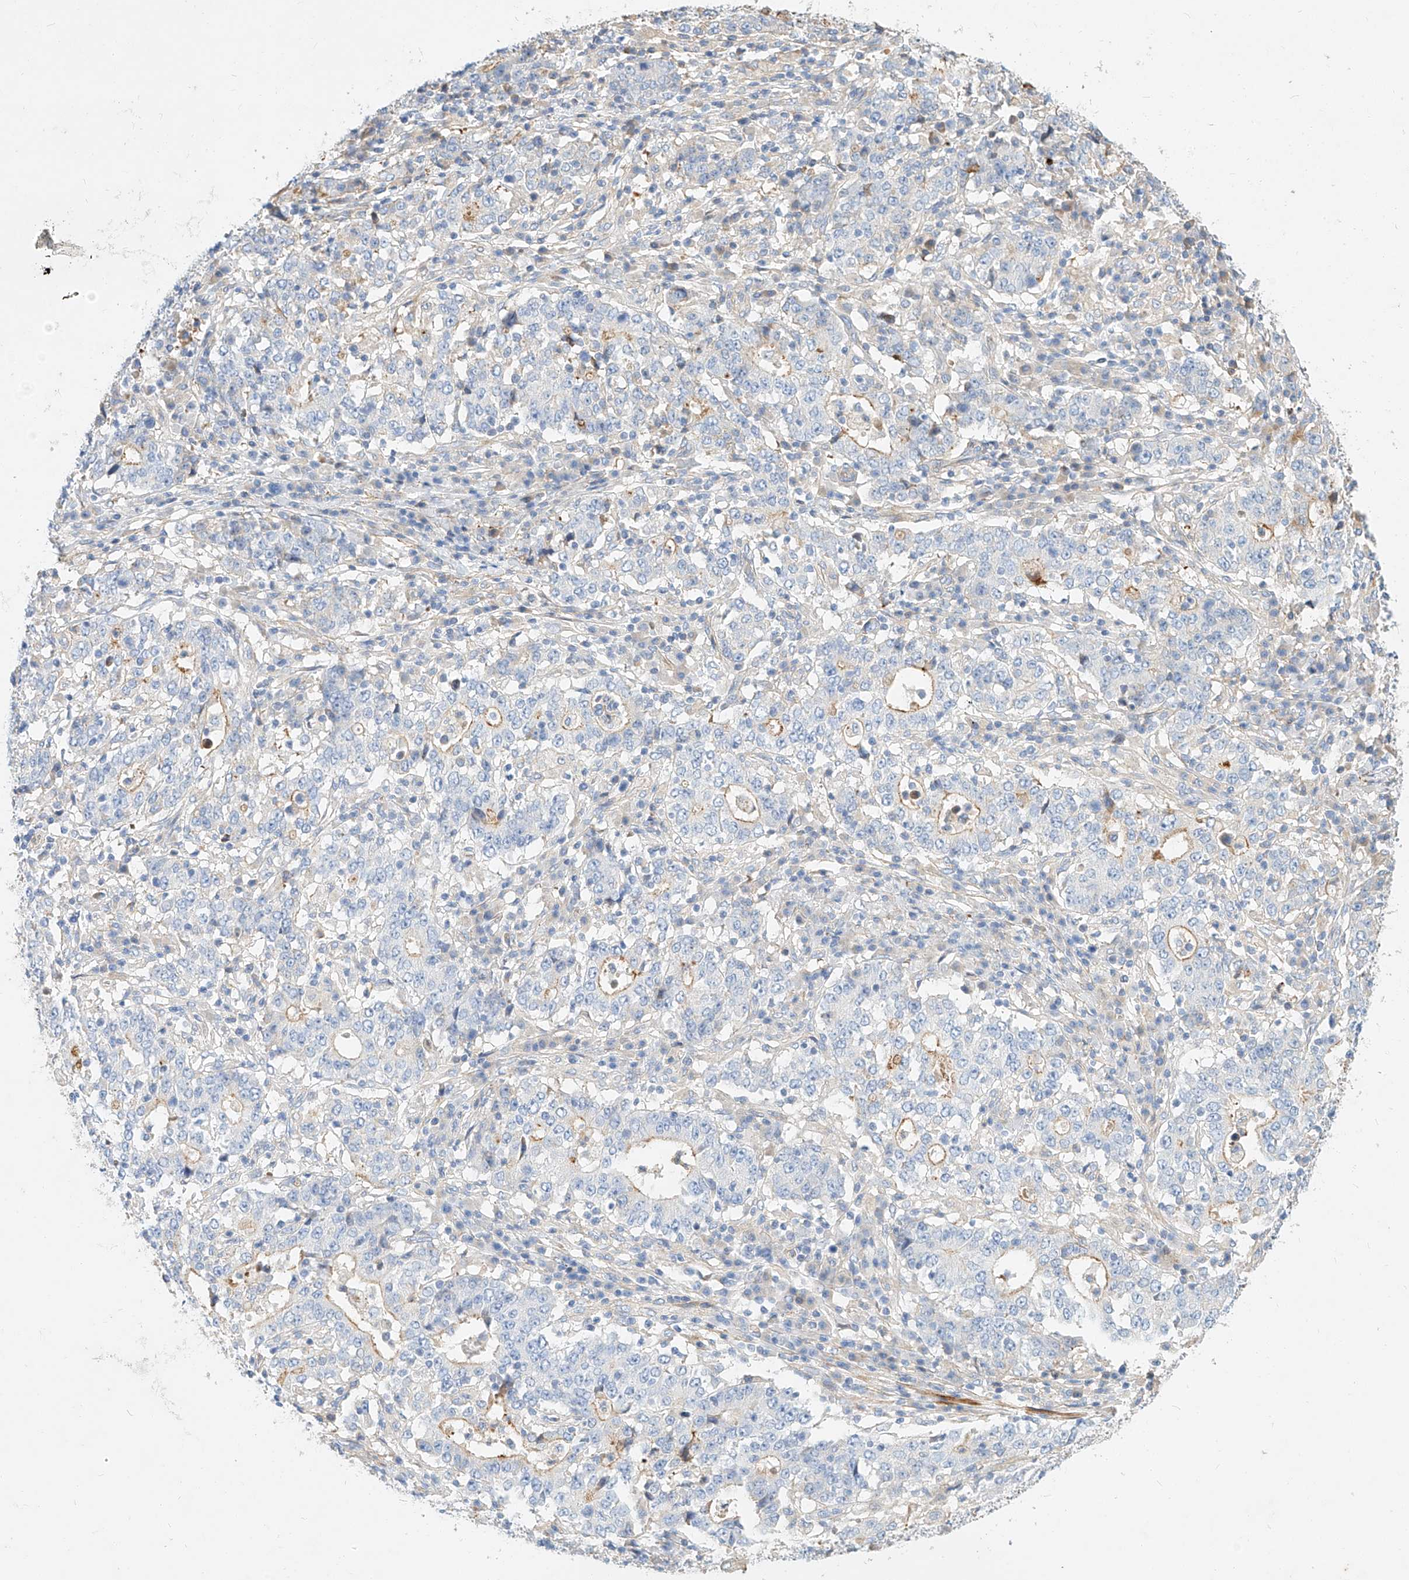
{"staining": {"intensity": "negative", "quantity": "none", "location": "none"}, "tissue": "stomach cancer", "cell_type": "Tumor cells", "image_type": "cancer", "snomed": [{"axis": "morphology", "description": "Adenocarcinoma, NOS"}, {"axis": "topography", "description": "Stomach"}], "caption": "High magnification brightfield microscopy of stomach cancer stained with DAB (3,3'-diaminobenzidine) (brown) and counterstained with hematoxylin (blue): tumor cells show no significant expression. (Stains: DAB (3,3'-diaminobenzidine) IHC with hematoxylin counter stain, Microscopy: brightfield microscopy at high magnification).", "gene": "KCNH5", "patient": {"sex": "male", "age": 59}}